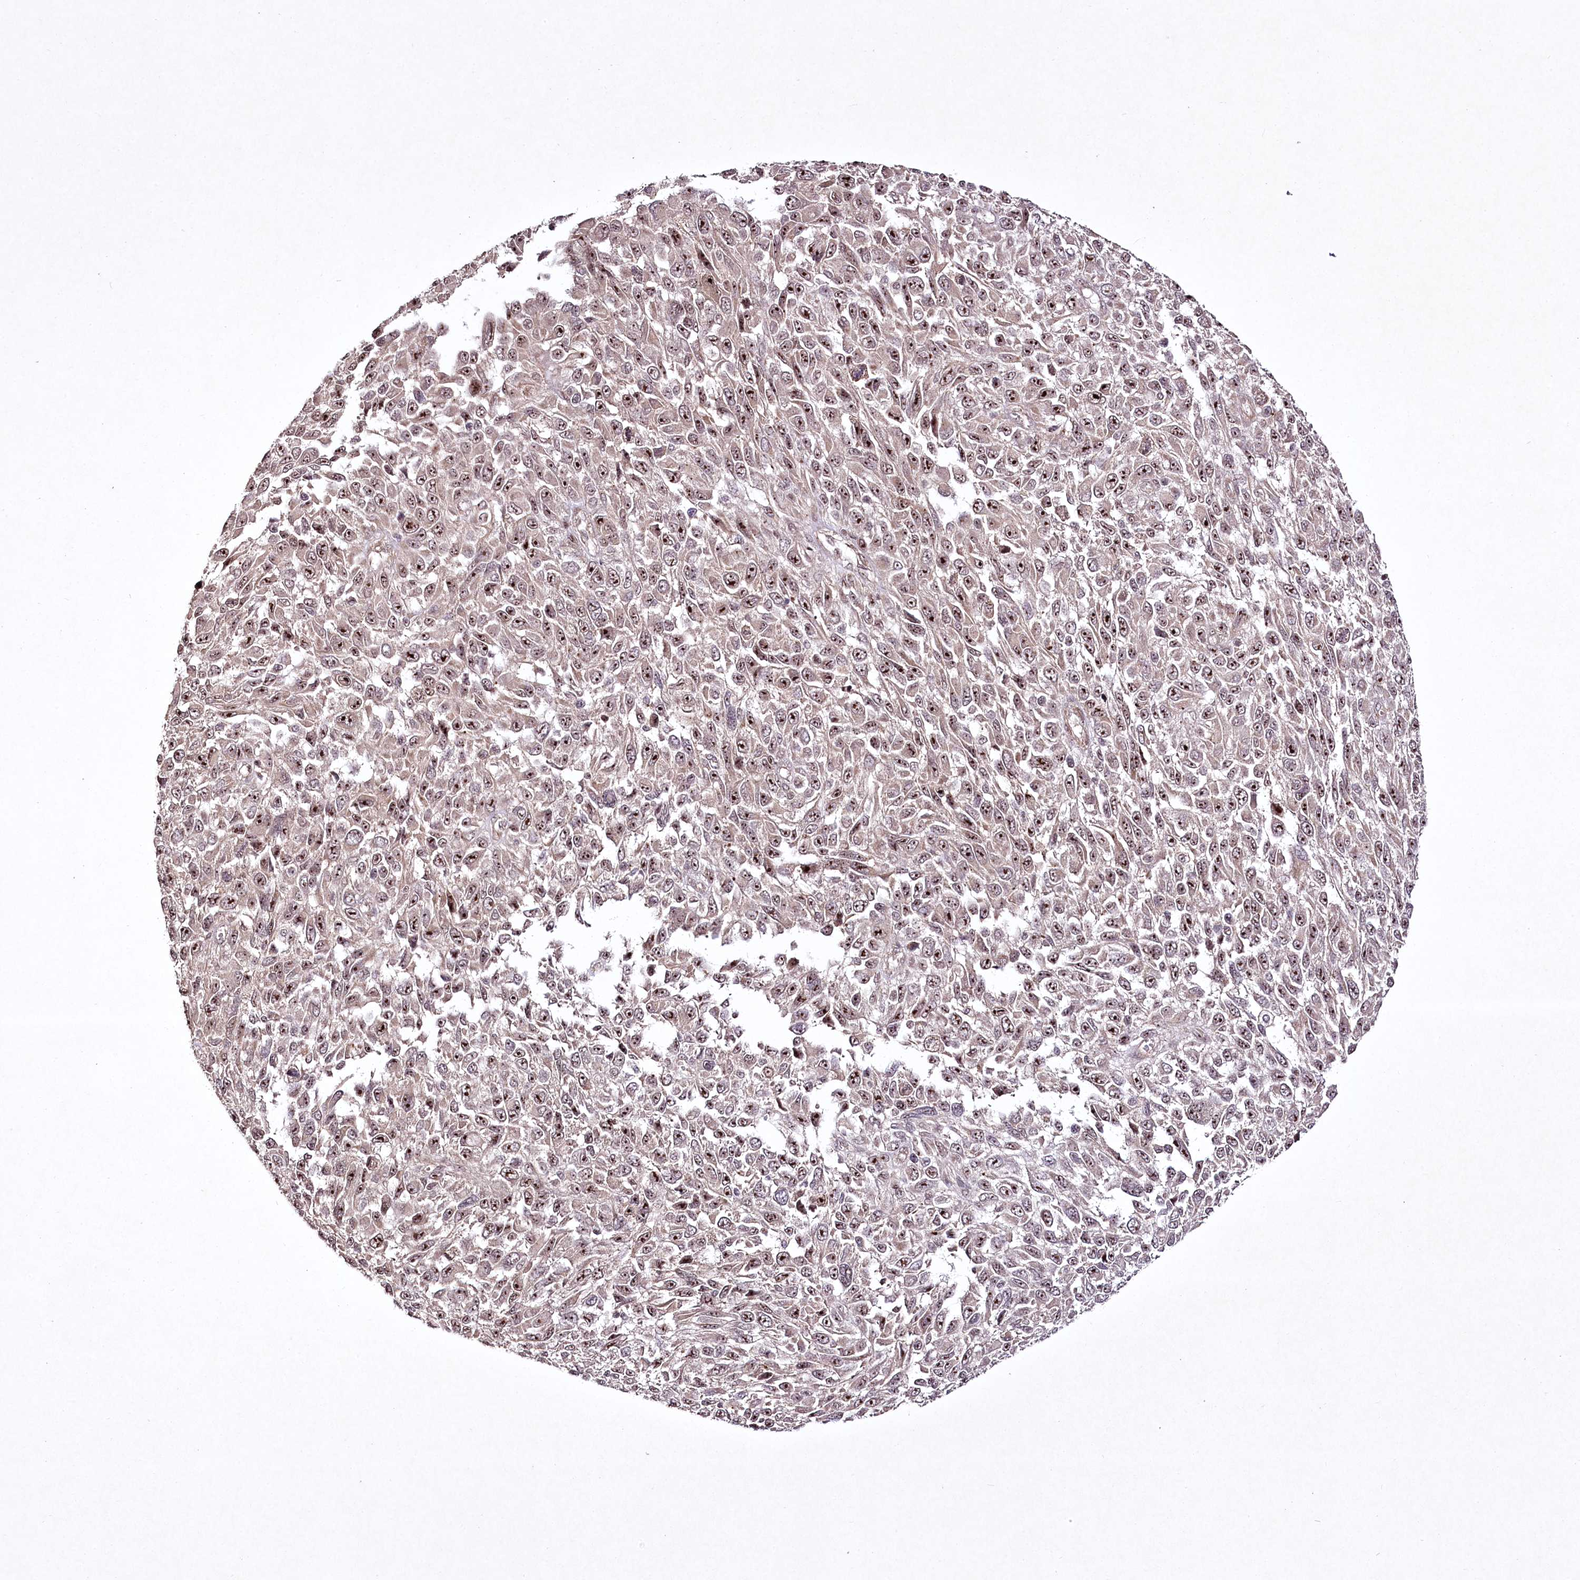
{"staining": {"intensity": "moderate", "quantity": ">75%", "location": "nuclear"}, "tissue": "melanoma", "cell_type": "Tumor cells", "image_type": "cancer", "snomed": [{"axis": "morphology", "description": "Normal tissue, NOS"}, {"axis": "morphology", "description": "Malignant melanoma, NOS"}, {"axis": "topography", "description": "Skin"}], "caption": "High-power microscopy captured an immunohistochemistry histopathology image of malignant melanoma, revealing moderate nuclear expression in approximately >75% of tumor cells. (DAB IHC with brightfield microscopy, high magnification).", "gene": "CCDC59", "patient": {"sex": "female", "age": 96}}